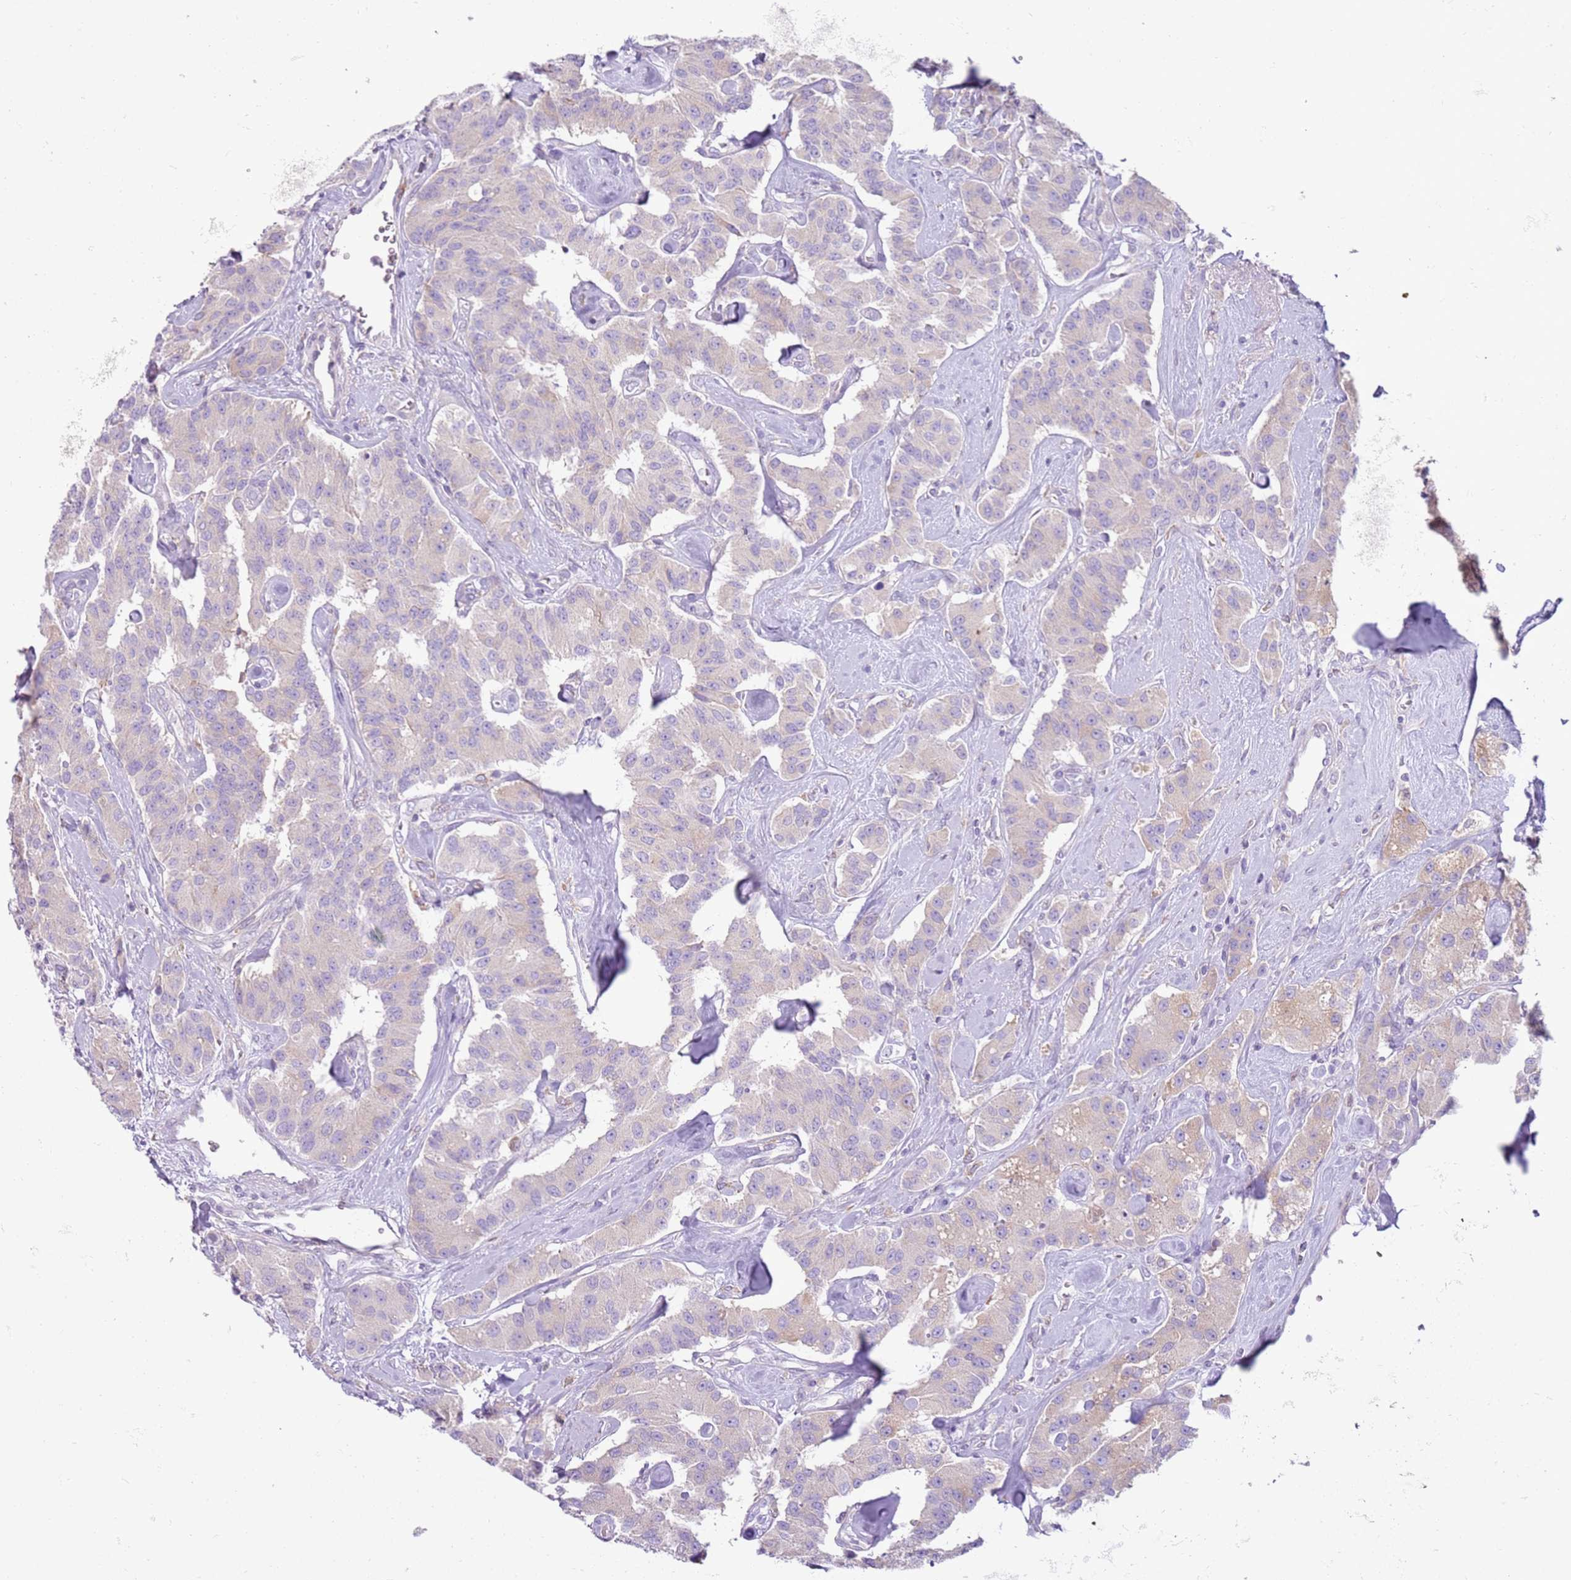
{"staining": {"intensity": "negative", "quantity": "none", "location": "none"}, "tissue": "carcinoid", "cell_type": "Tumor cells", "image_type": "cancer", "snomed": [{"axis": "morphology", "description": "Carcinoid, malignant, NOS"}, {"axis": "topography", "description": "Pancreas"}], "caption": "High magnification brightfield microscopy of malignant carcinoid stained with DAB (brown) and counterstained with hematoxylin (blue): tumor cells show no significant staining.", "gene": "OAF", "patient": {"sex": "male", "age": 41}}